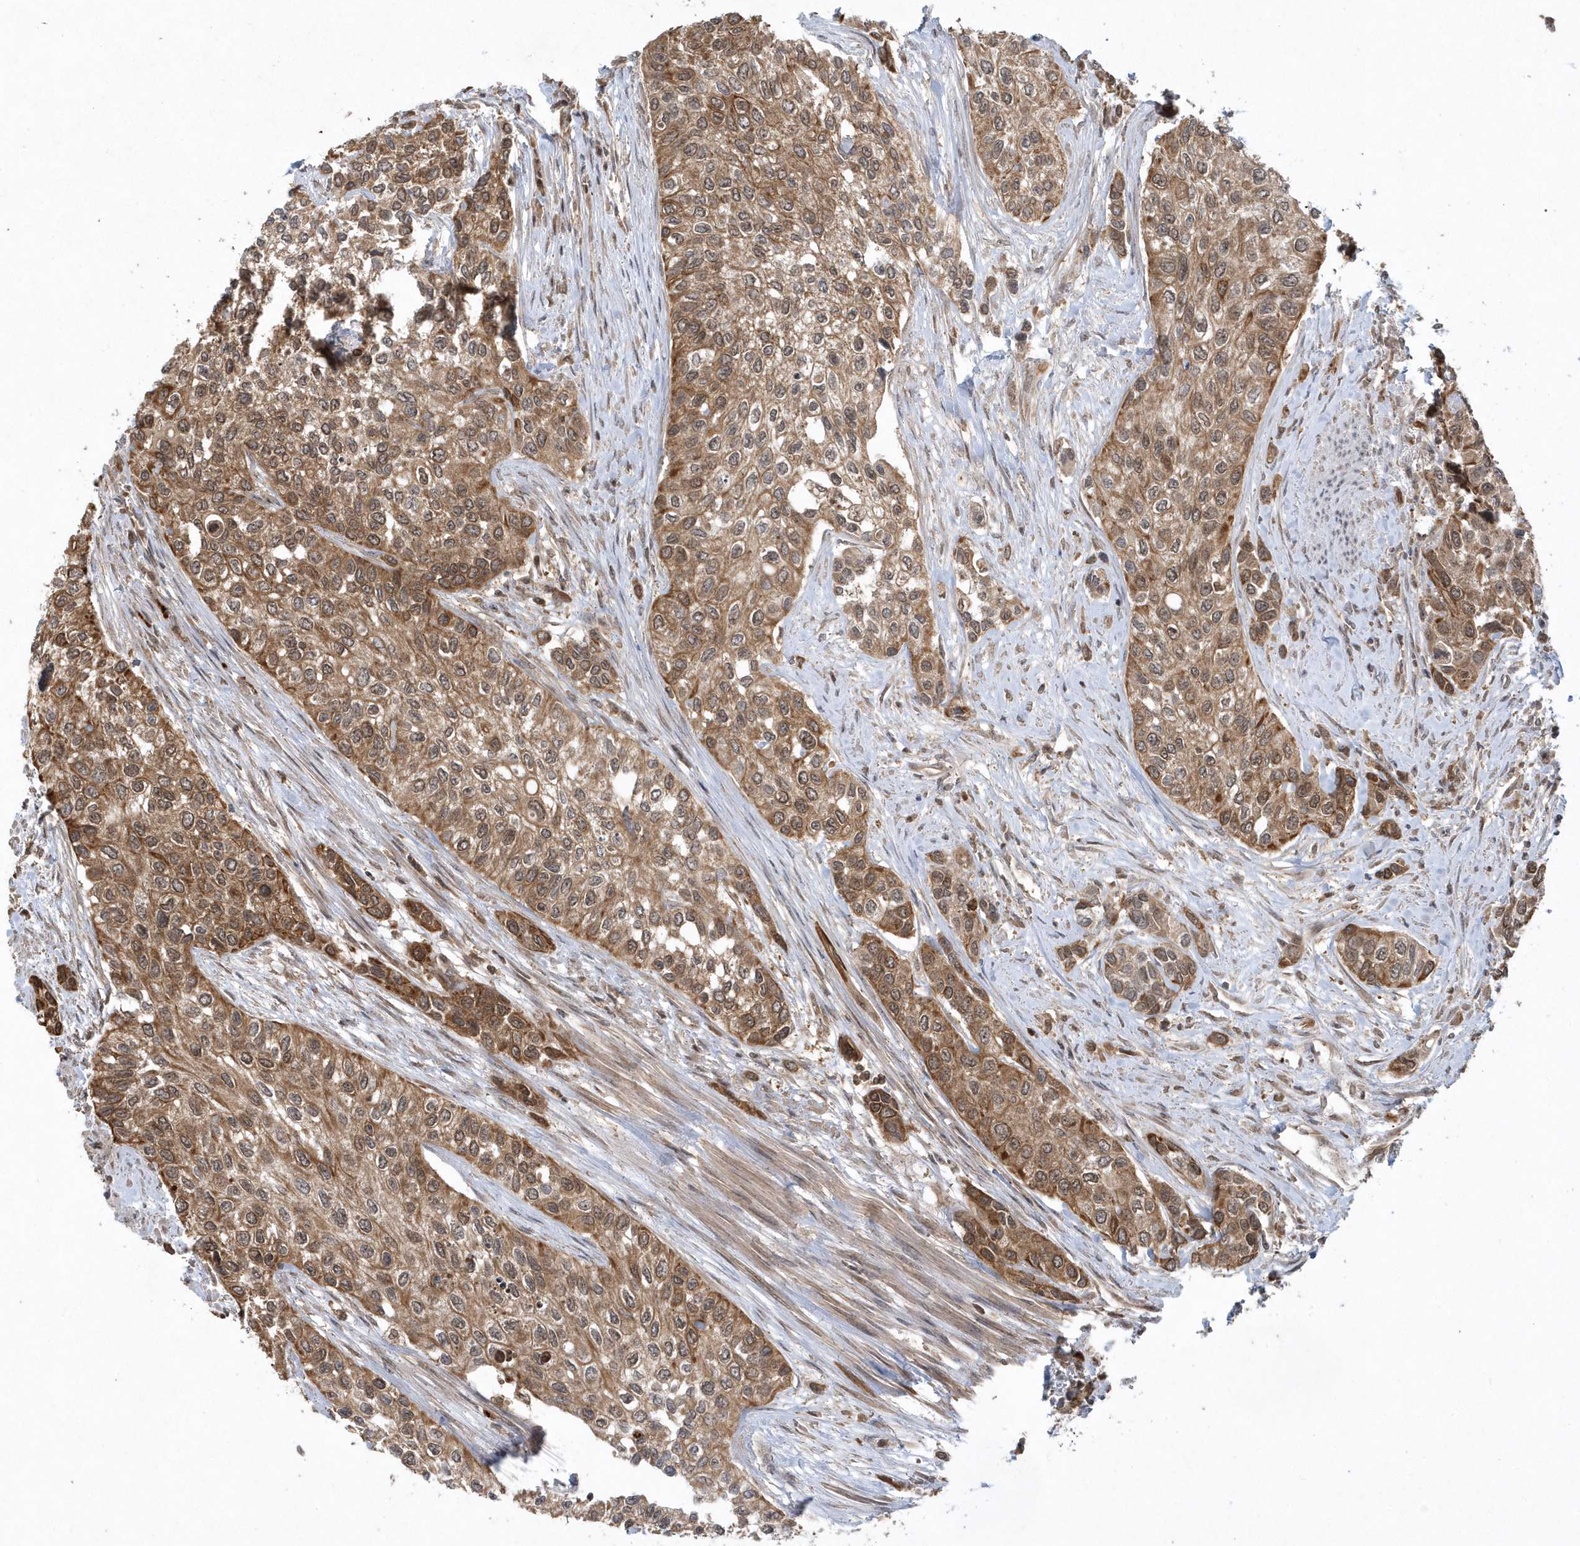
{"staining": {"intensity": "moderate", "quantity": ">75%", "location": "cytoplasmic/membranous"}, "tissue": "urothelial cancer", "cell_type": "Tumor cells", "image_type": "cancer", "snomed": [{"axis": "morphology", "description": "Normal tissue, NOS"}, {"axis": "morphology", "description": "Urothelial carcinoma, High grade"}, {"axis": "topography", "description": "Vascular tissue"}, {"axis": "topography", "description": "Urinary bladder"}], "caption": "Immunohistochemical staining of human high-grade urothelial carcinoma shows medium levels of moderate cytoplasmic/membranous expression in about >75% of tumor cells.", "gene": "ACYP1", "patient": {"sex": "female", "age": 56}}